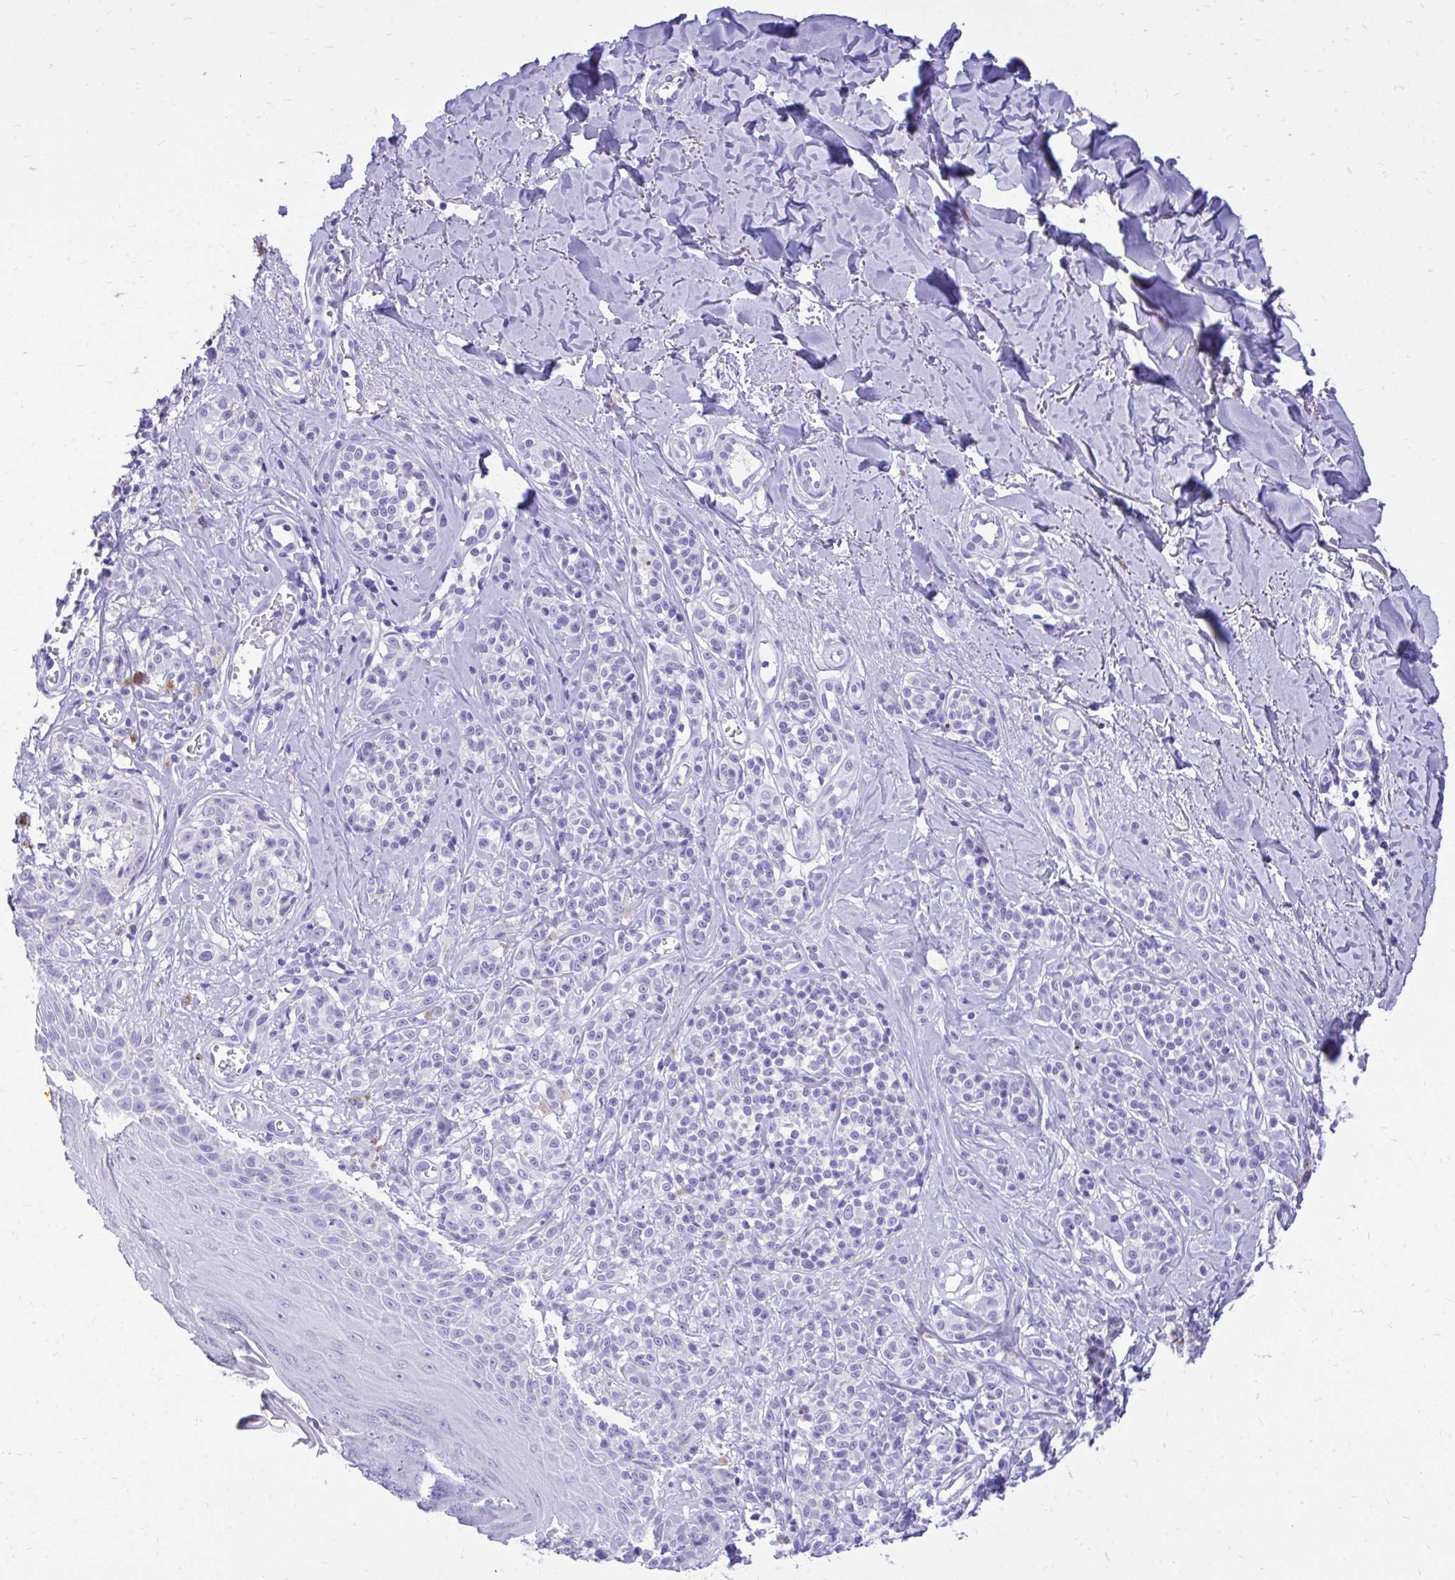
{"staining": {"intensity": "negative", "quantity": "none", "location": "none"}, "tissue": "melanoma", "cell_type": "Tumor cells", "image_type": "cancer", "snomed": [{"axis": "morphology", "description": "Malignant melanoma, NOS"}, {"axis": "topography", "description": "Skin"}], "caption": "IHC of human melanoma displays no expression in tumor cells. (DAB immunohistochemistry (IHC) visualized using brightfield microscopy, high magnification).", "gene": "MON1A", "patient": {"sex": "male", "age": 74}}